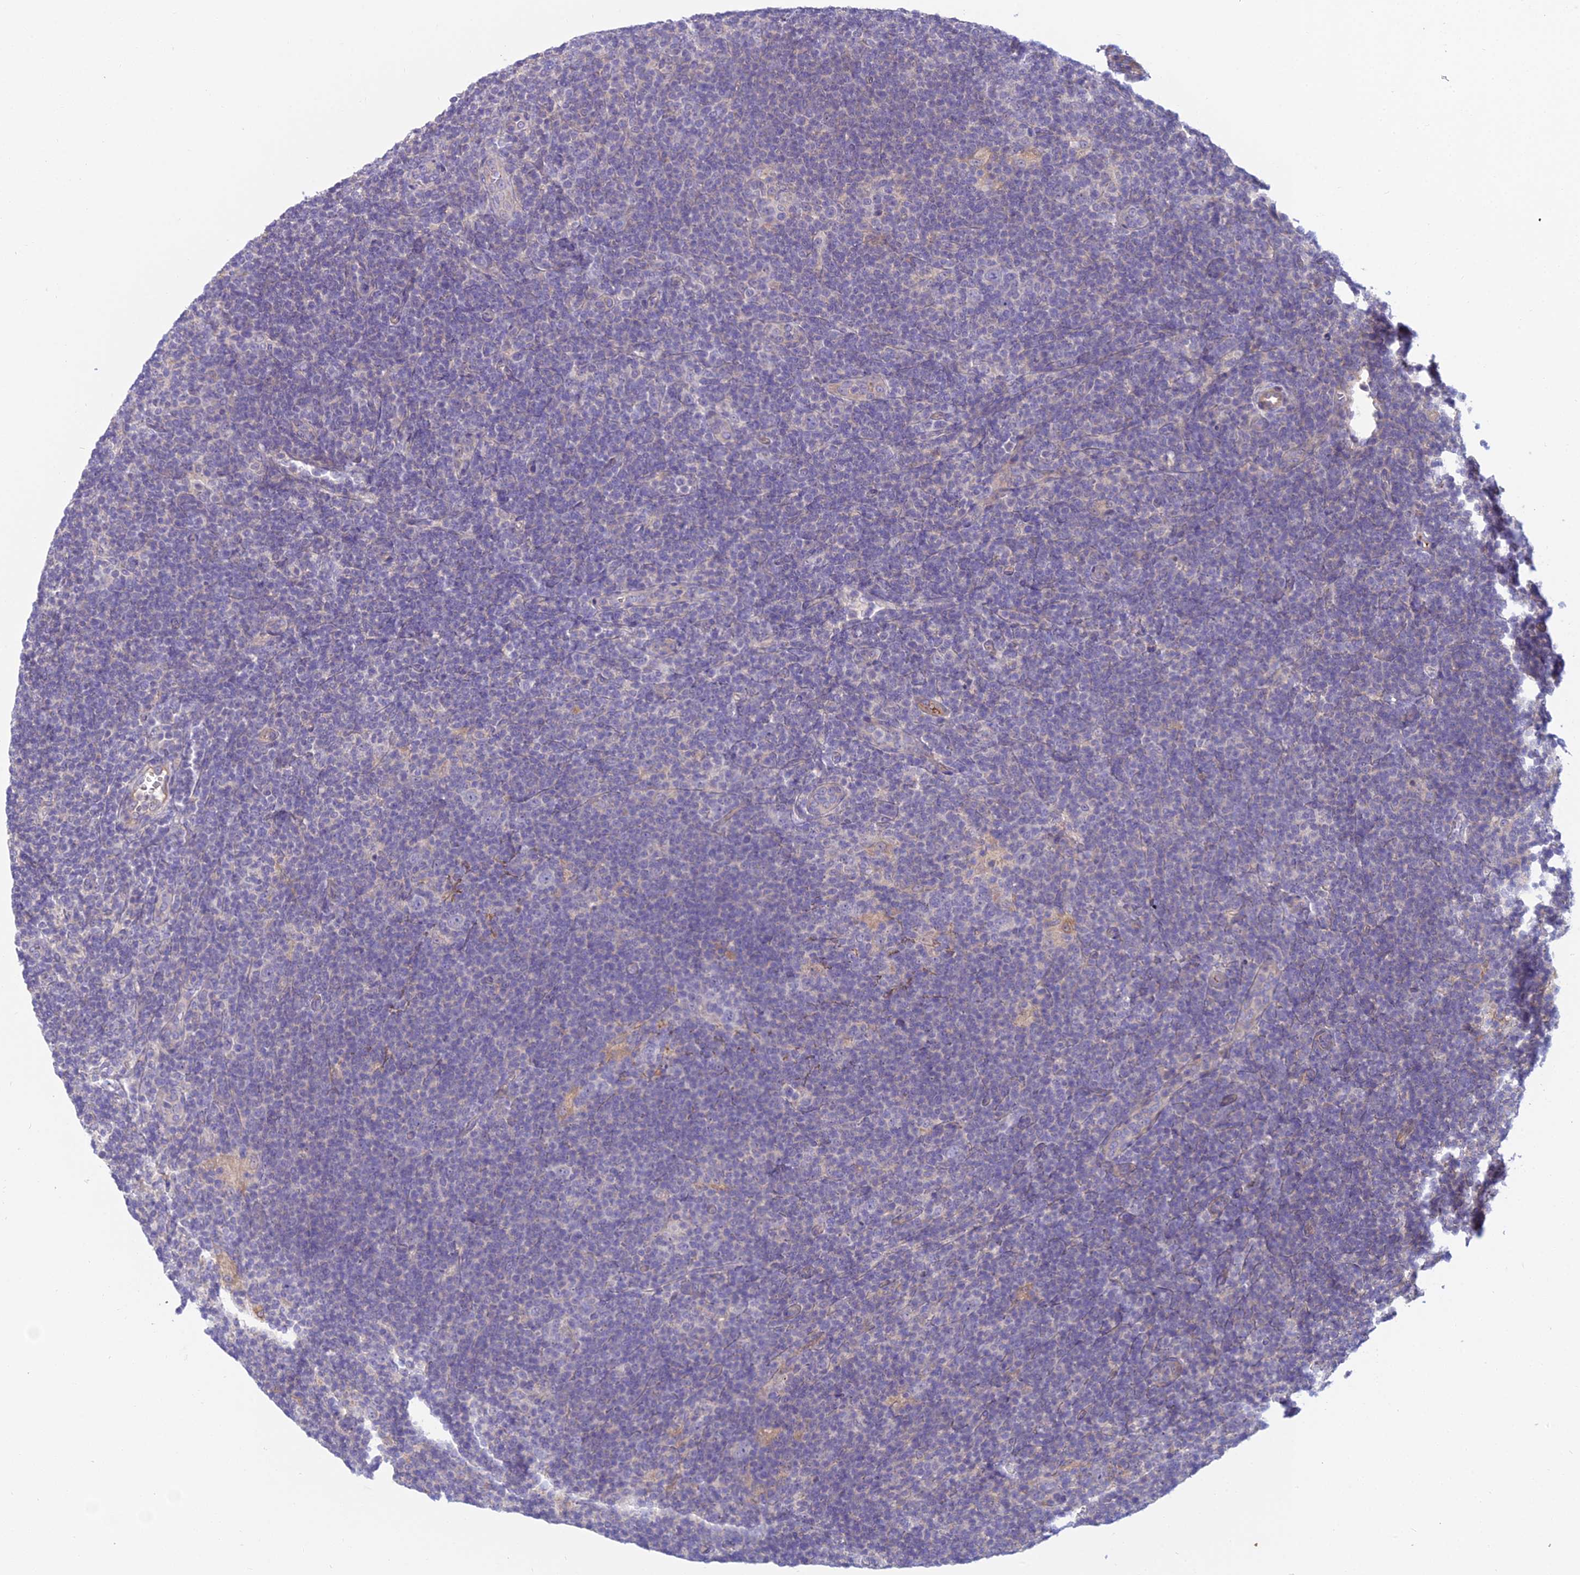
{"staining": {"intensity": "negative", "quantity": "none", "location": "none"}, "tissue": "lymphoma", "cell_type": "Tumor cells", "image_type": "cancer", "snomed": [{"axis": "morphology", "description": "Hodgkin's disease, NOS"}, {"axis": "topography", "description": "Lymph node"}], "caption": "The micrograph shows no significant positivity in tumor cells of lymphoma. (DAB (3,3'-diaminobenzidine) immunohistochemistry (IHC) with hematoxylin counter stain).", "gene": "DUS2", "patient": {"sex": "female", "age": 57}}